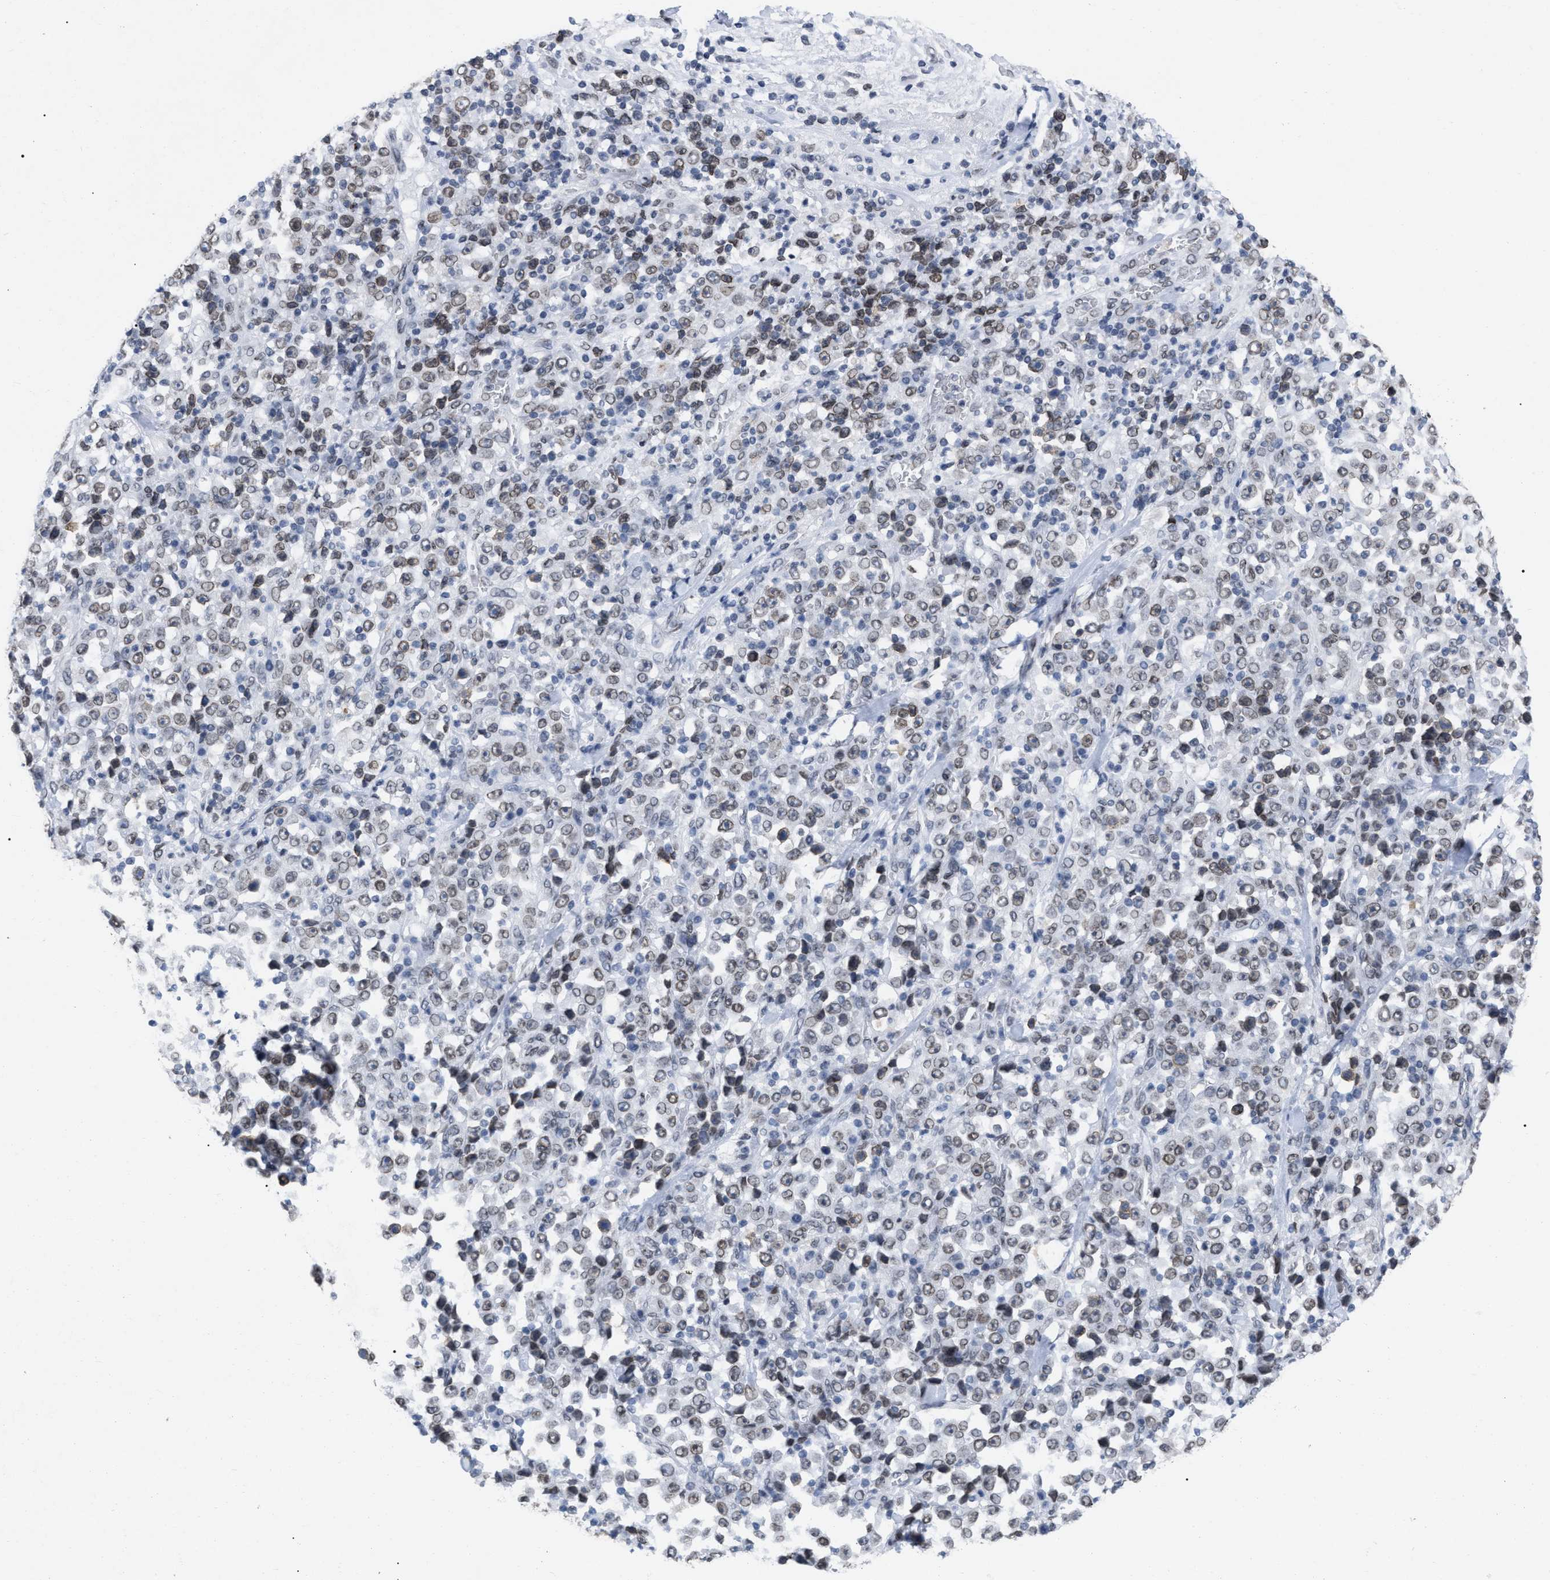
{"staining": {"intensity": "weak", "quantity": ">75%", "location": "cytoplasmic/membranous,nuclear"}, "tissue": "stomach cancer", "cell_type": "Tumor cells", "image_type": "cancer", "snomed": [{"axis": "morphology", "description": "Normal tissue, NOS"}, {"axis": "morphology", "description": "Adenocarcinoma, NOS"}, {"axis": "topography", "description": "Stomach, upper"}, {"axis": "topography", "description": "Stomach"}], "caption": "Stomach cancer (adenocarcinoma) tissue reveals weak cytoplasmic/membranous and nuclear expression in about >75% of tumor cells, visualized by immunohistochemistry.", "gene": "TPR", "patient": {"sex": "male", "age": 59}}